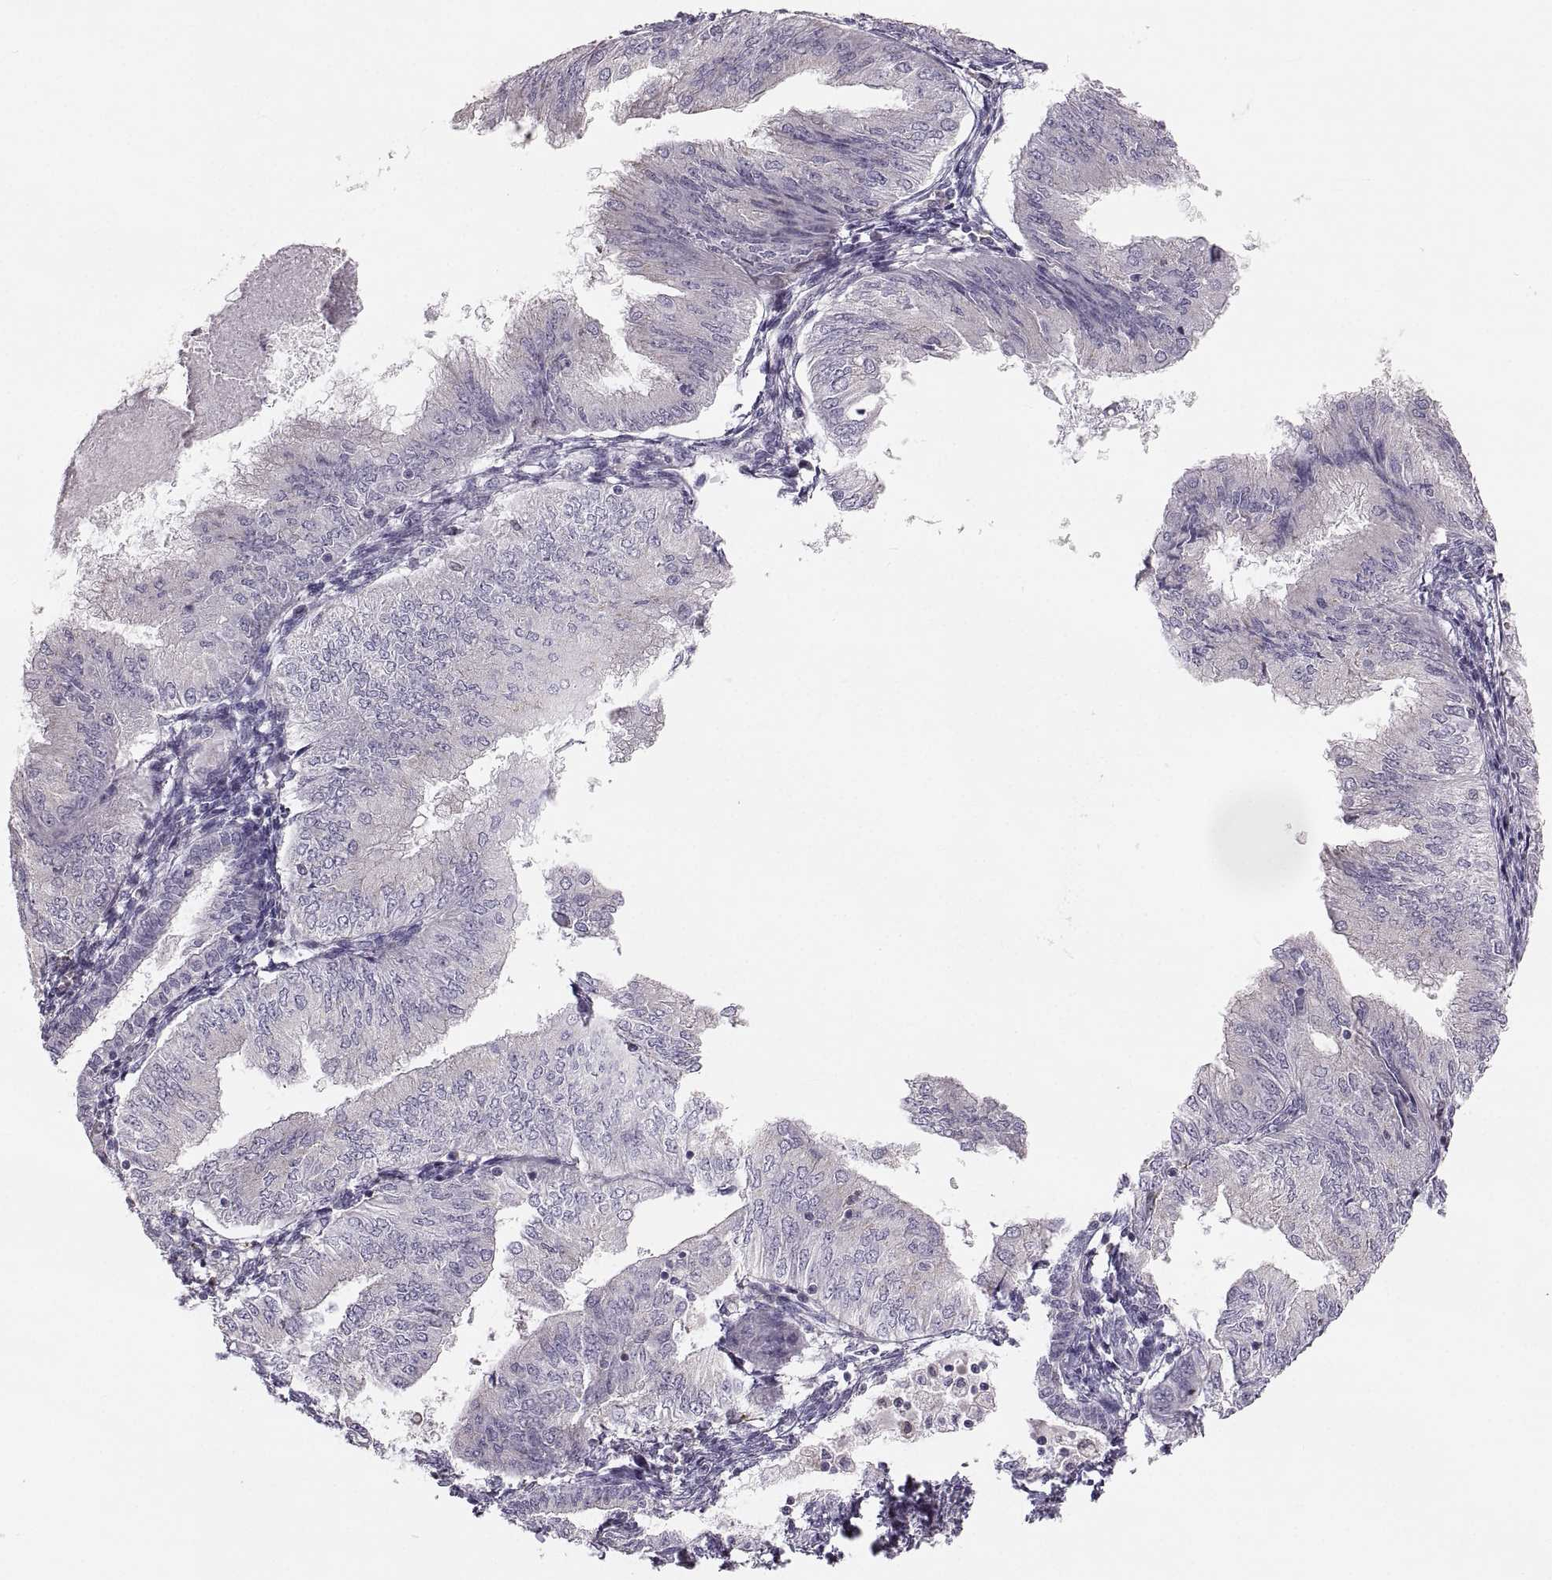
{"staining": {"intensity": "negative", "quantity": "none", "location": "none"}, "tissue": "endometrial cancer", "cell_type": "Tumor cells", "image_type": "cancer", "snomed": [{"axis": "morphology", "description": "Adenocarcinoma, NOS"}, {"axis": "topography", "description": "Endometrium"}], "caption": "Immunohistochemistry micrograph of human endometrial cancer (adenocarcinoma) stained for a protein (brown), which reveals no staining in tumor cells.", "gene": "RUNDC3A", "patient": {"sex": "female", "age": 53}}